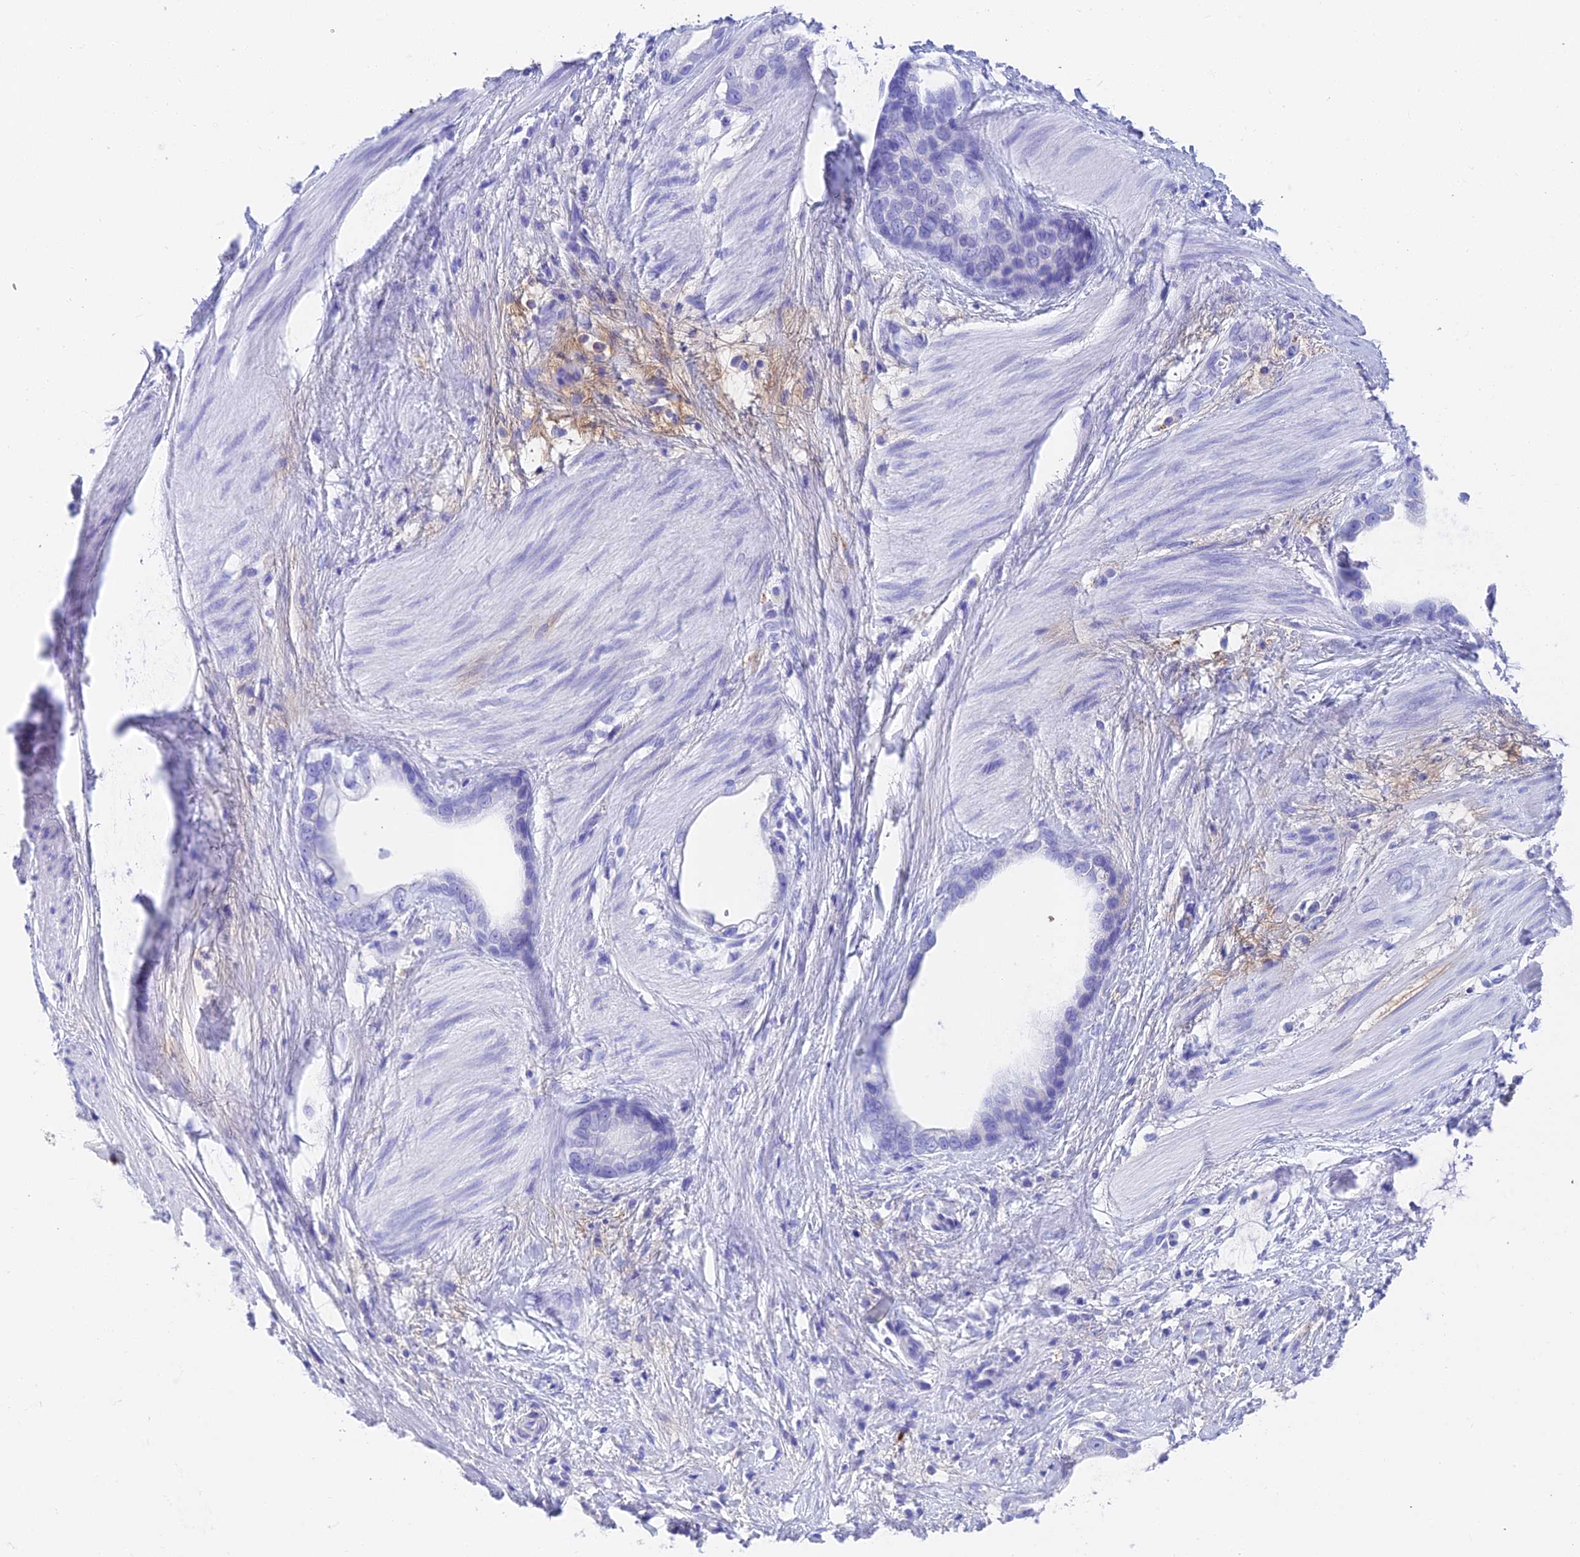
{"staining": {"intensity": "negative", "quantity": "none", "location": "none"}, "tissue": "stomach cancer", "cell_type": "Tumor cells", "image_type": "cancer", "snomed": [{"axis": "morphology", "description": "Adenocarcinoma, NOS"}, {"axis": "topography", "description": "Stomach"}], "caption": "Stomach cancer was stained to show a protein in brown. There is no significant expression in tumor cells.", "gene": "ADAMTS13", "patient": {"sex": "male", "age": 55}}